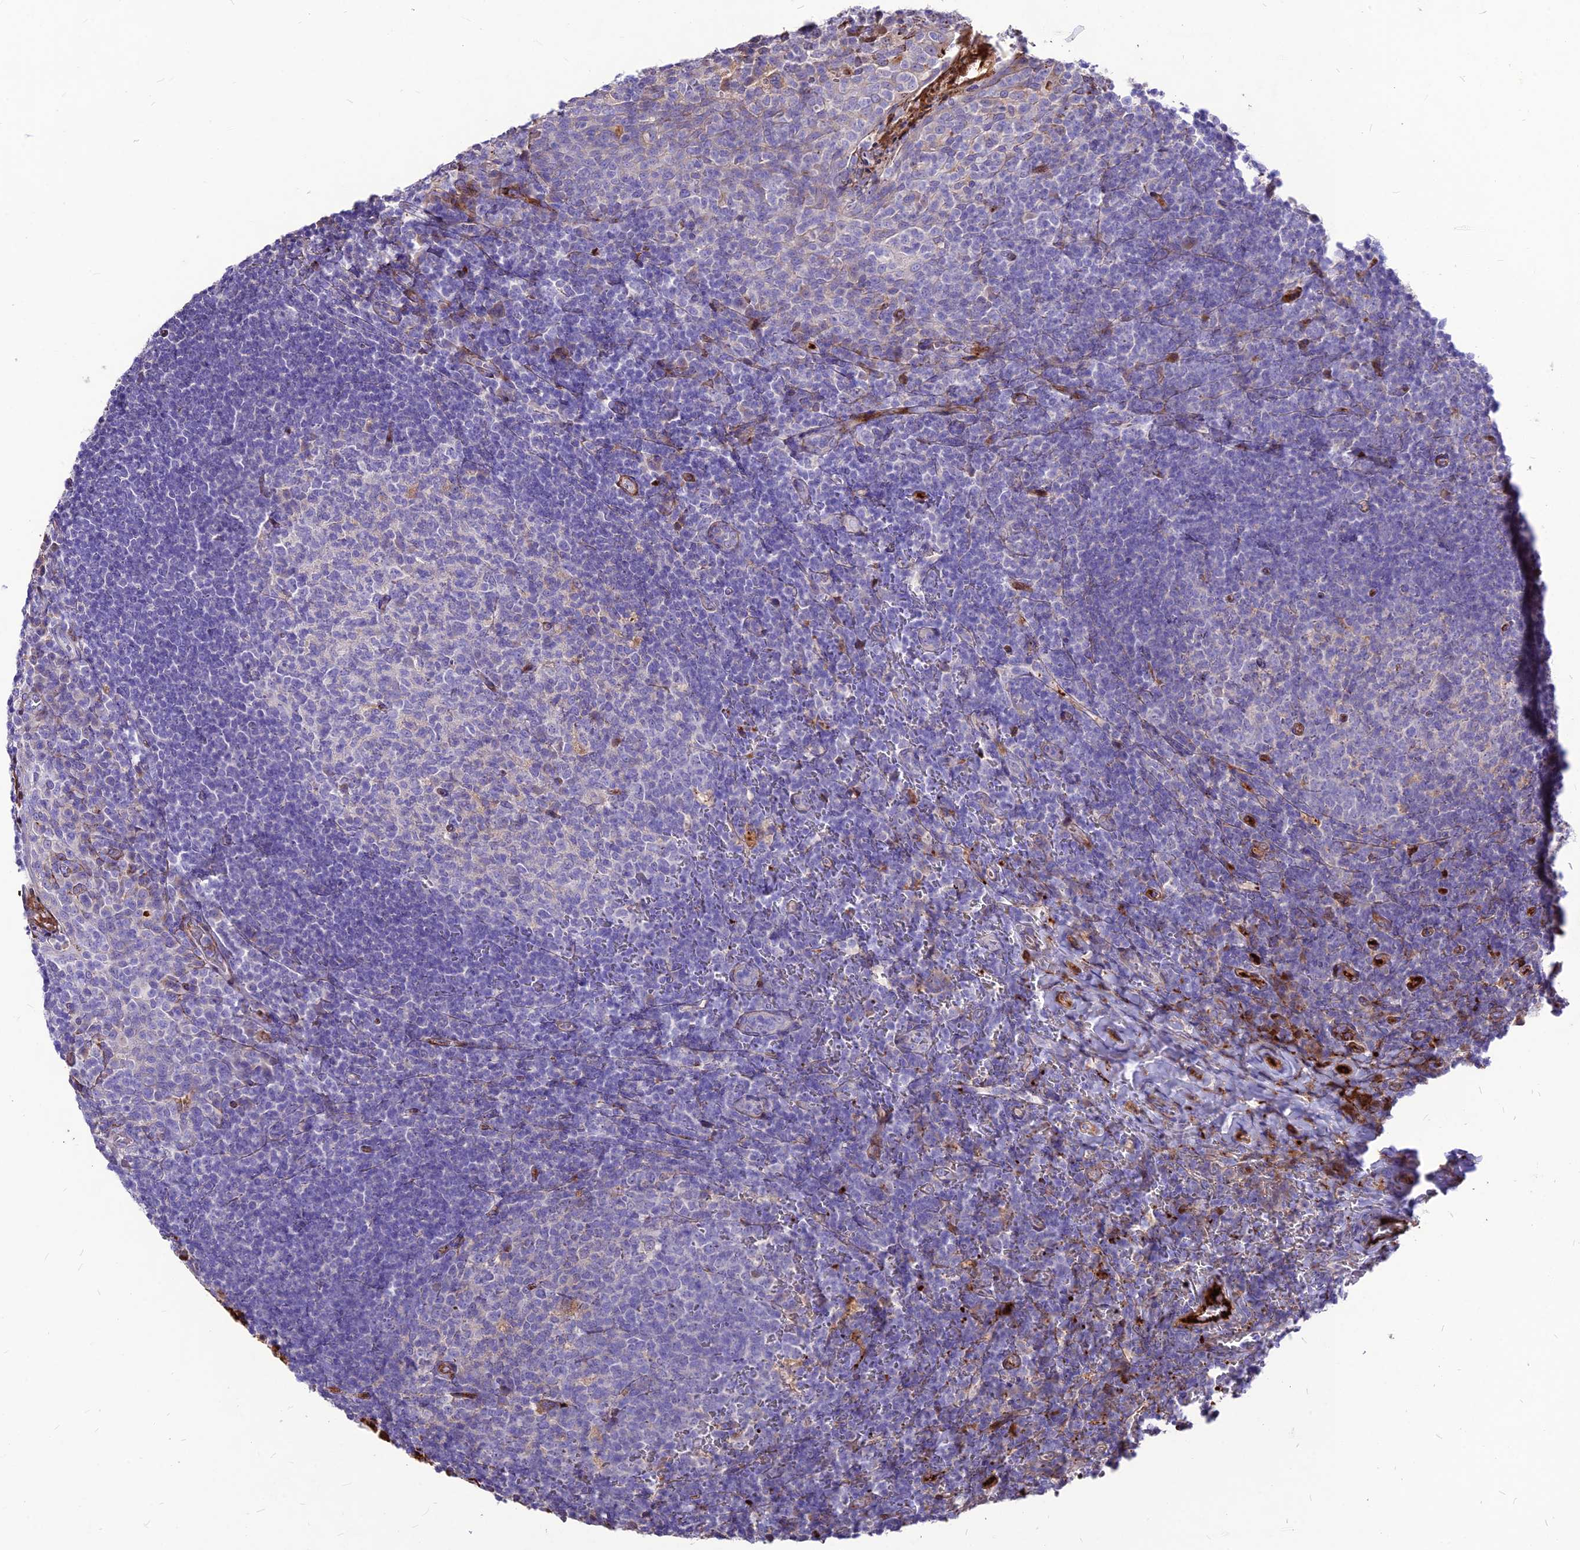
{"staining": {"intensity": "negative", "quantity": "none", "location": "none"}, "tissue": "tonsil", "cell_type": "Germinal center cells", "image_type": "normal", "snomed": [{"axis": "morphology", "description": "Normal tissue, NOS"}, {"axis": "topography", "description": "Tonsil"}], "caption": "Germinal center cells are negative for protein expression in normal human tonsil. Brightfield microscopy of immunohistochemistry (IHC) stained with DAB (brown) and hematoxylin (blue), captured at high magnification.", "gene": "RIMOC1", "patient": {"sex": "female", "age": 10}}